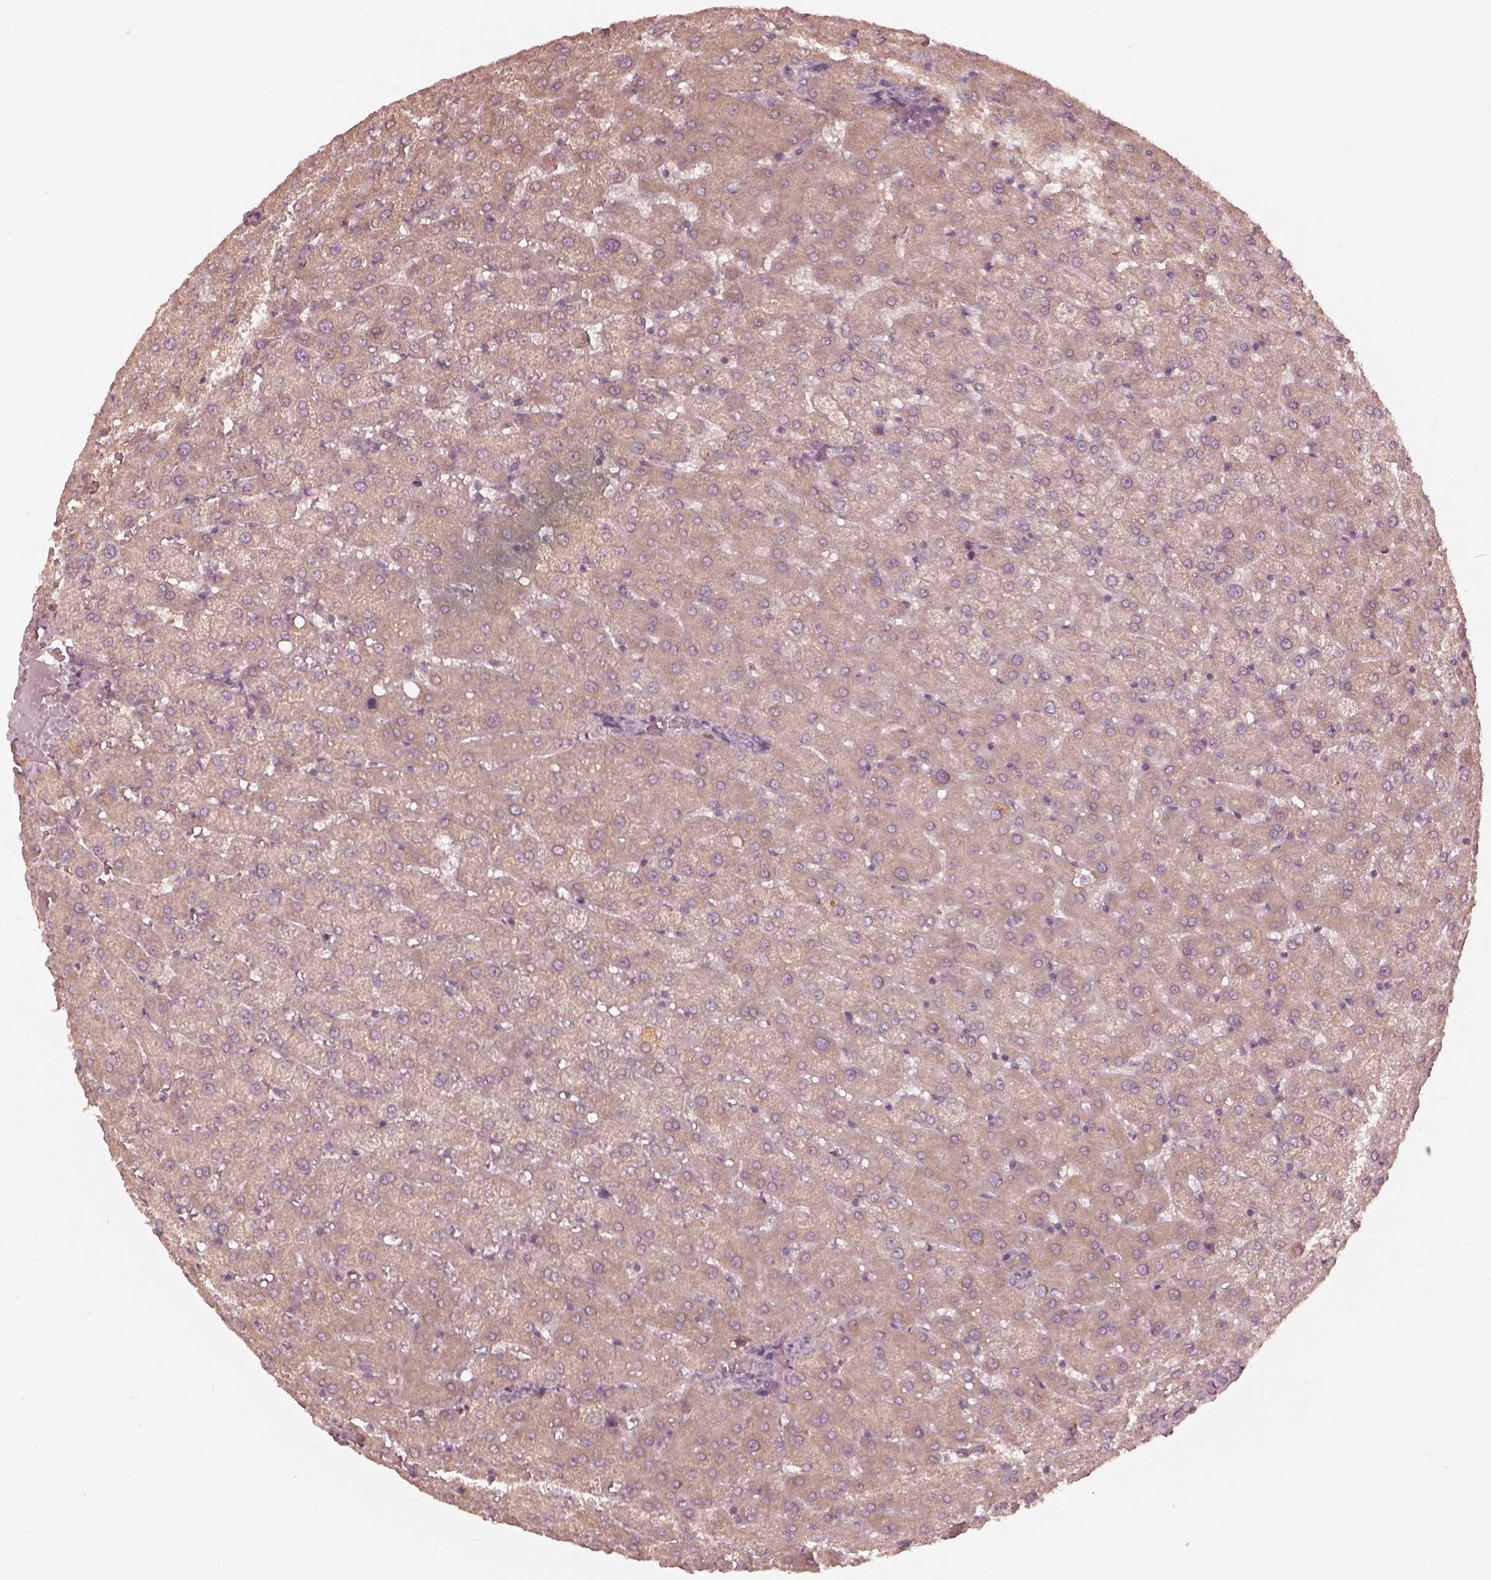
{"staining": {"intensity": "negative", "quantity": "none", "location": "none"}, "tissue": "liver", "cell_type": "Cholangiocytes", "image_type": "normal", "snomed": [{"axis": "morphology", "description": "Normal tissue, NOS"}, {"axis": "topography", "description": "Liver"}], "caption": "An image of liver stained for a protein demonstrates no brown staining in cholangiocytes.", "gene": "TF", "patient": {"sex": "female", "age": 50}}